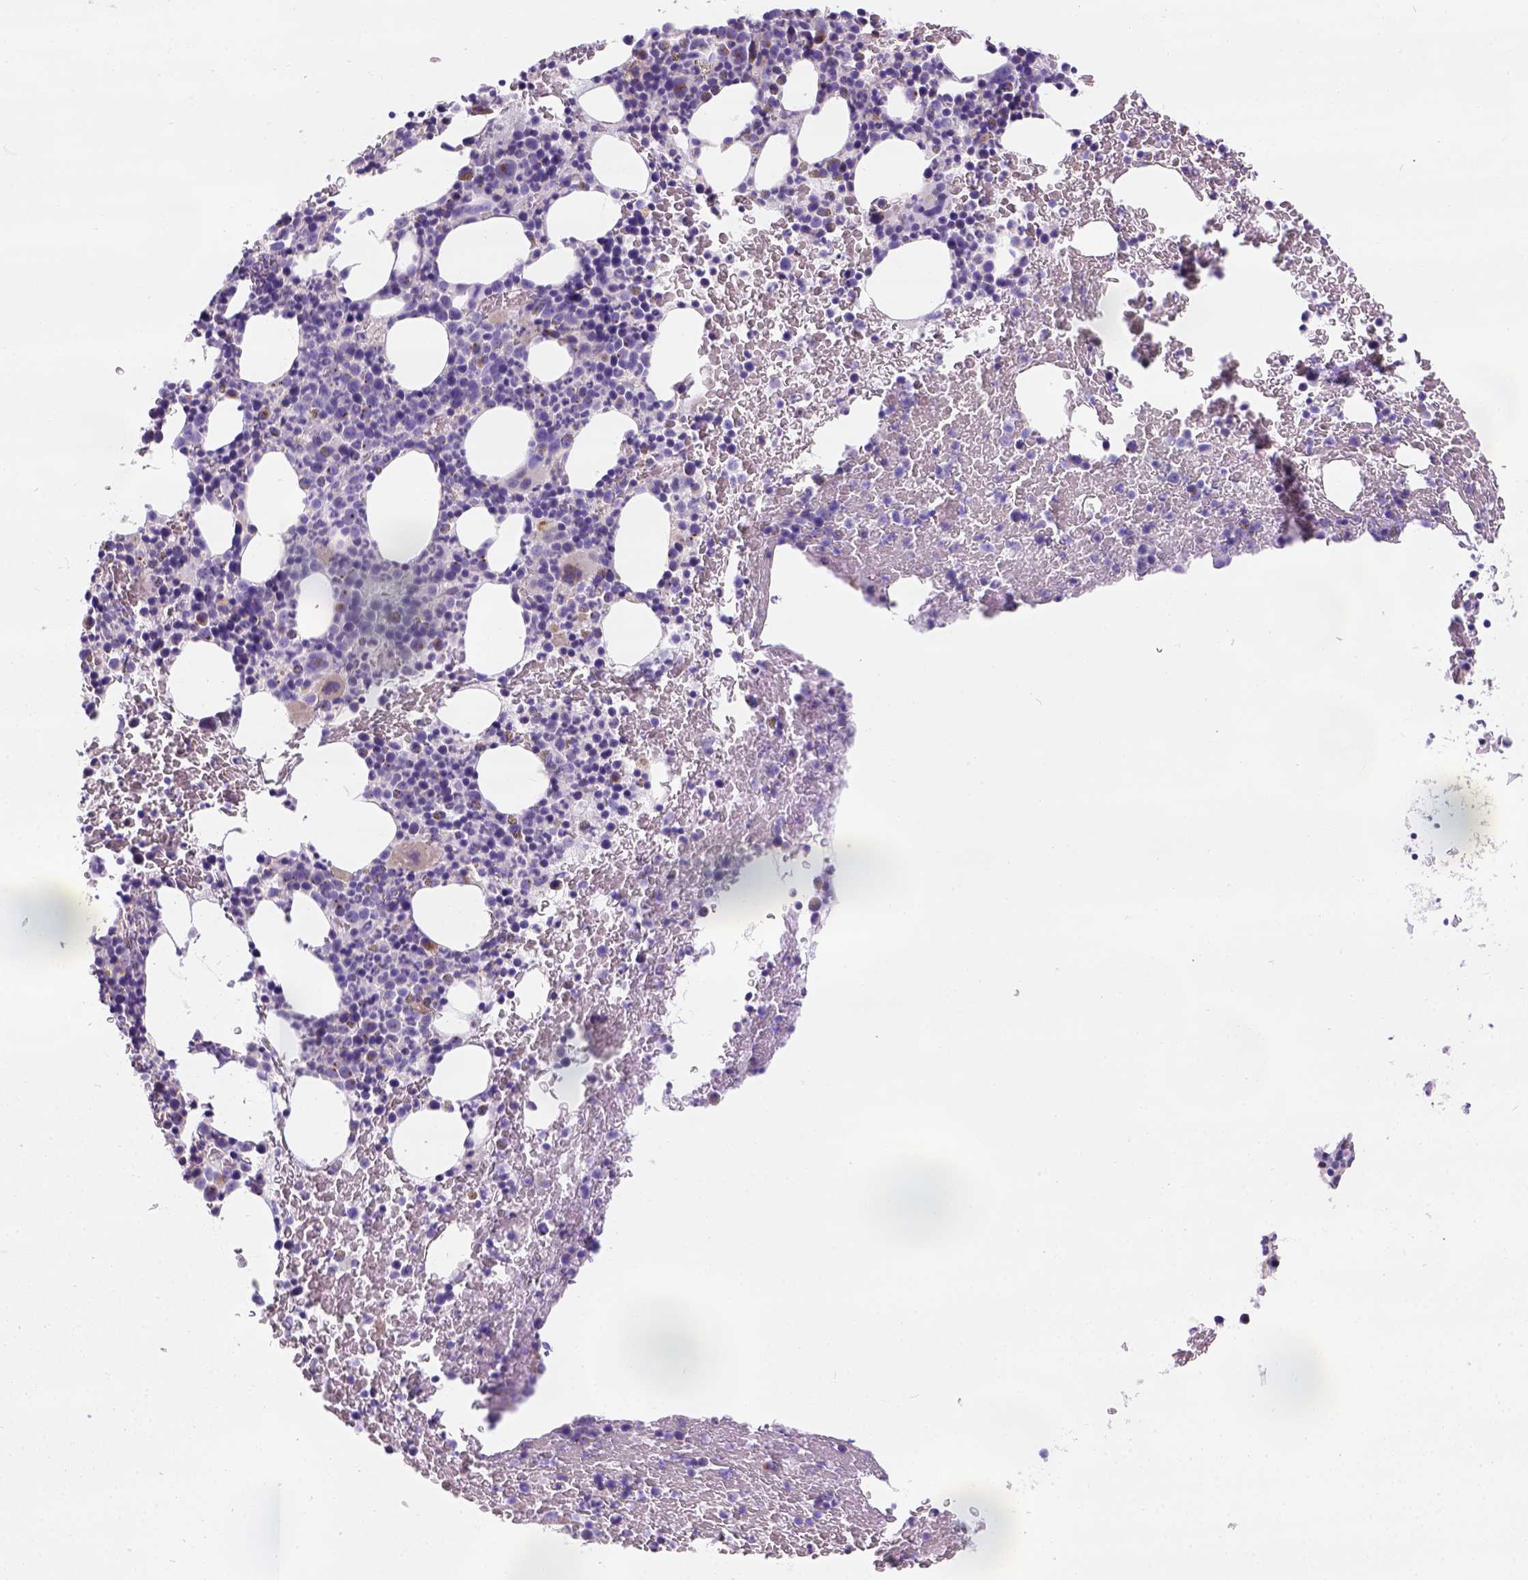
{"staining": {"intensity": "moderate", "quantity": "<25%", "location": "cytoplasmic/membranous"}, "tissue": "bone marrow", "cell_type": "Hematopoietic cells", "image_type": "normal", "snomed": [{"axis": "morphology", "description": "Normal tissue, NOS"}, {"axis": "topography", "description": "Bone marrow"}], "caption": "Hematopoietic cells demonstrate low levels of moderate cytoplasmic/membranous positivity in about <25% of cells in benign human bone marrow. (Brightfield microscopy of DAB IHC at high magnification).", "gene": "PHF7", "patient": {"sex": "male", "age": 72}}